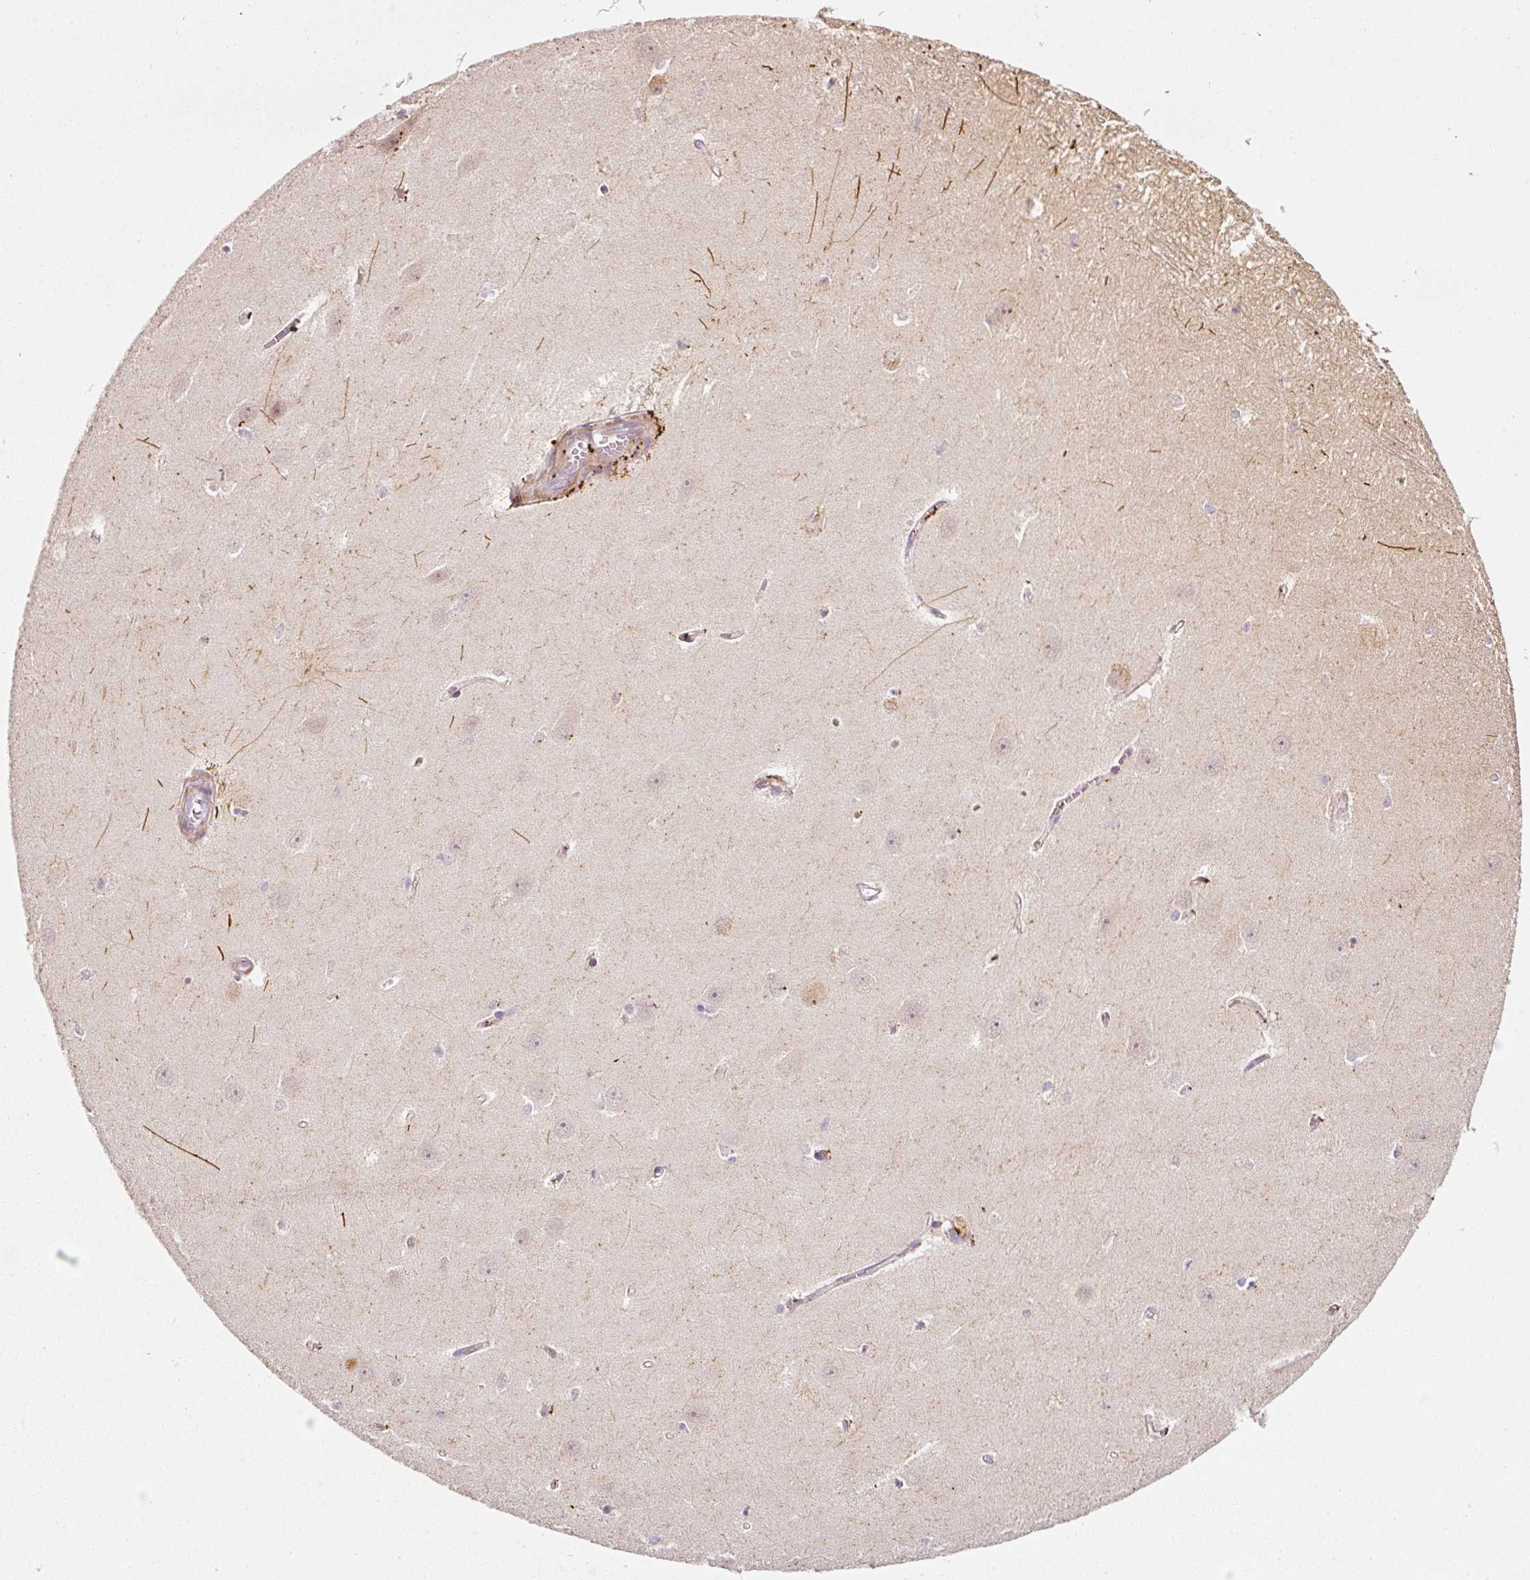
{"staining": {"intensity": "strong", "quantity": "<25%", "location": "cytoplasmic/membranous"}, "tissue": "hippocampus", "cell_type": "Glial cells", "image_type": "normal", "snomed": [{"axis": "morphology", "description": "Normal tissue, NOS"}, {"axis": "topography", "description": "Hippocampus"}], "caption": "Protein expression analysis of normal hippocampus reveals strong cytoplasmic/membranous expression in about <25% of glial cells. The staining was performed using DAB, with brown indicating positive protein expression. Nuclei are stained blue with hematoxylin.", "gene": "TOGARAM1", "patient": {"sex": "female", "age": 64}}